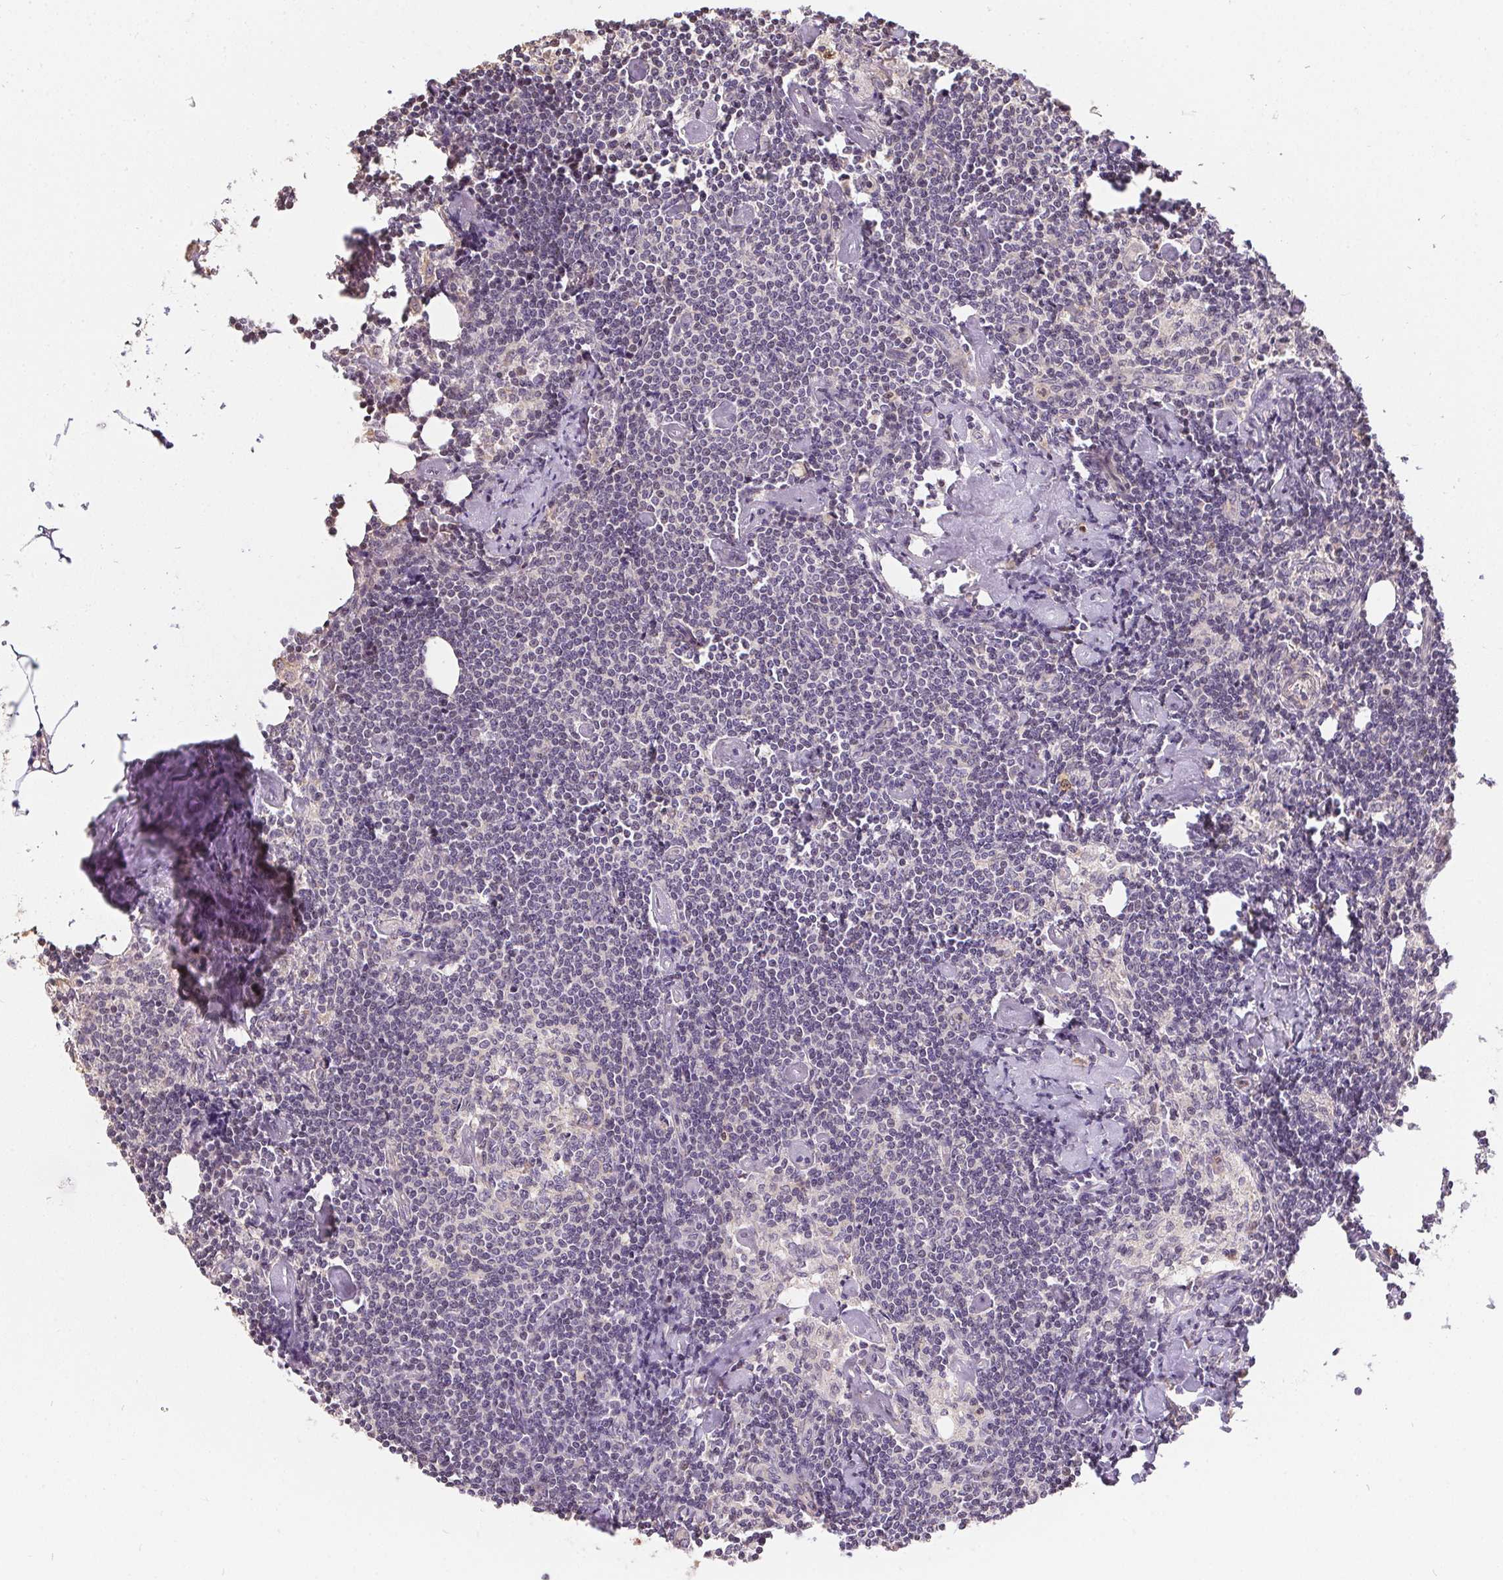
{"staining": {"intensity": "negative", "quantity": "none", "location": "none"}, "tissue": "lymph node", "cell_type": "Germinal center cells", "image_type": "normal", "snomed": [{"axis": "morphology", "description": "Normal tissue, NOS"}, {"axis": "topography", "description": "Lymph node"}], "caption": "DAB immunohistochemical staining of normal lymph node displays no significant expression in germinal center cells.", "gene": "REV3L", "patient": {"sex": "female", "age": 69}}